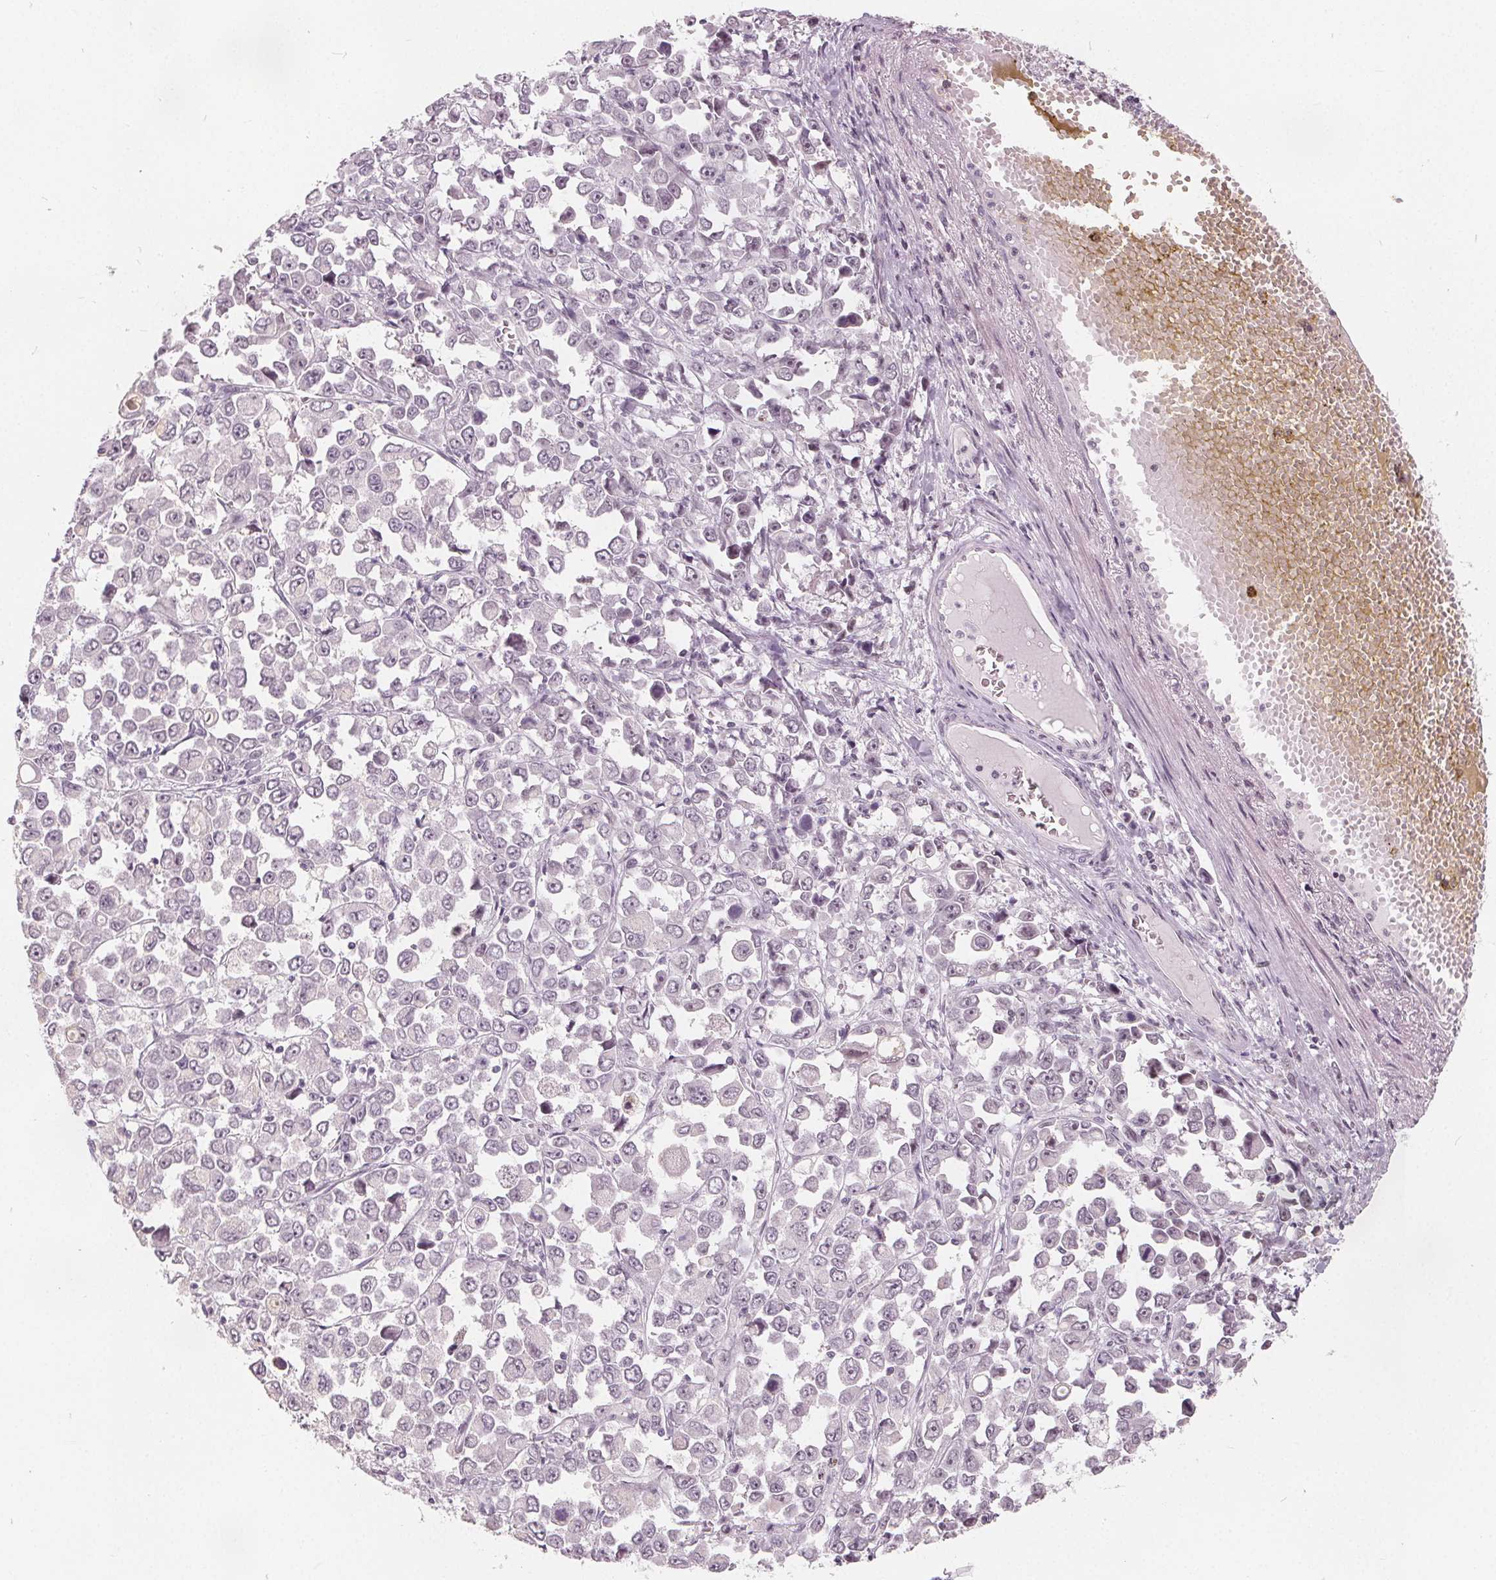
{"staining": {"intensity": "weak", "quantity": "<25%", "location": "nuclear"}, "tissue": "stomach cancer", "cell_type": "Tumor cells", "image_type": "cancer", "snomed": [{"axis": "morphology", "description": "Adenocarcinoma, NOS"}, {"axis": "topography", "description": "Stomach, upper"}], "caption": "IHC photomicrograph of human adenocarcinoma (stomach) stained for a protein (brown), which demonstrates no staining in tumor cells.", "gene": "NUP210L", "patient": {"sex": "male", "age": 70}}